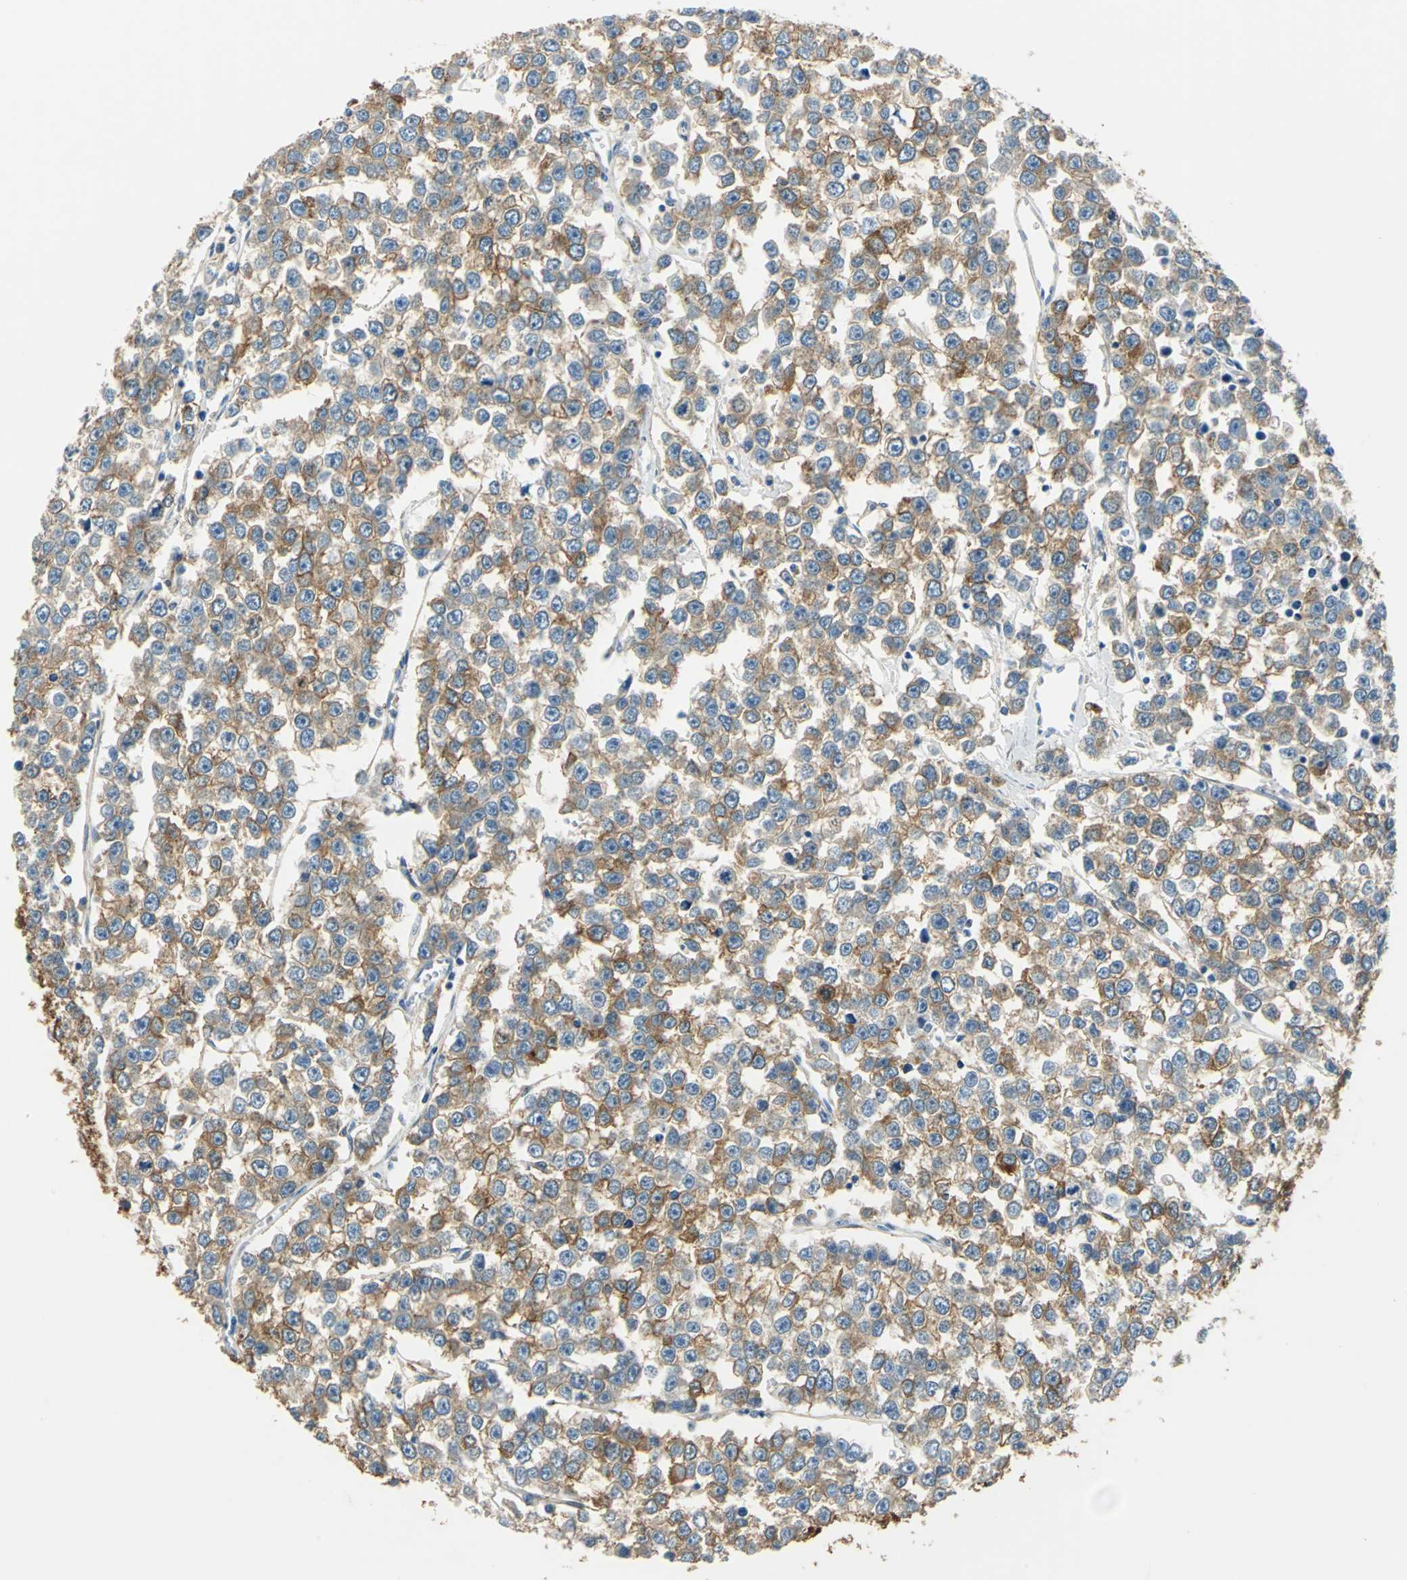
{"staining": {"intensity": "moderate", "quantity": ">75%", "location": "cytoplasmic/membranous"}, "tissue": "testis cancer", "cell_type": "Tumor cells", "image_type": "cancer", "snomed": [{"axis": "morphology", "description": "Seminoma, NOS"}, {"axis": "morphology", "description": "Carcinoma, Embryonal, NOS"}, {"axis": "topography", "description": "Testis"}], "caption": "Immunohistochemistry photomicrograph of embryonal carcinoma (testis) stained for a protein (brown), which displays medium levels of moderate cytoplasmic/membranous staining in approximately >75% of tumor cells.", "gene": "AKAP12", "patient": {"sex": "male", "age": 52}}